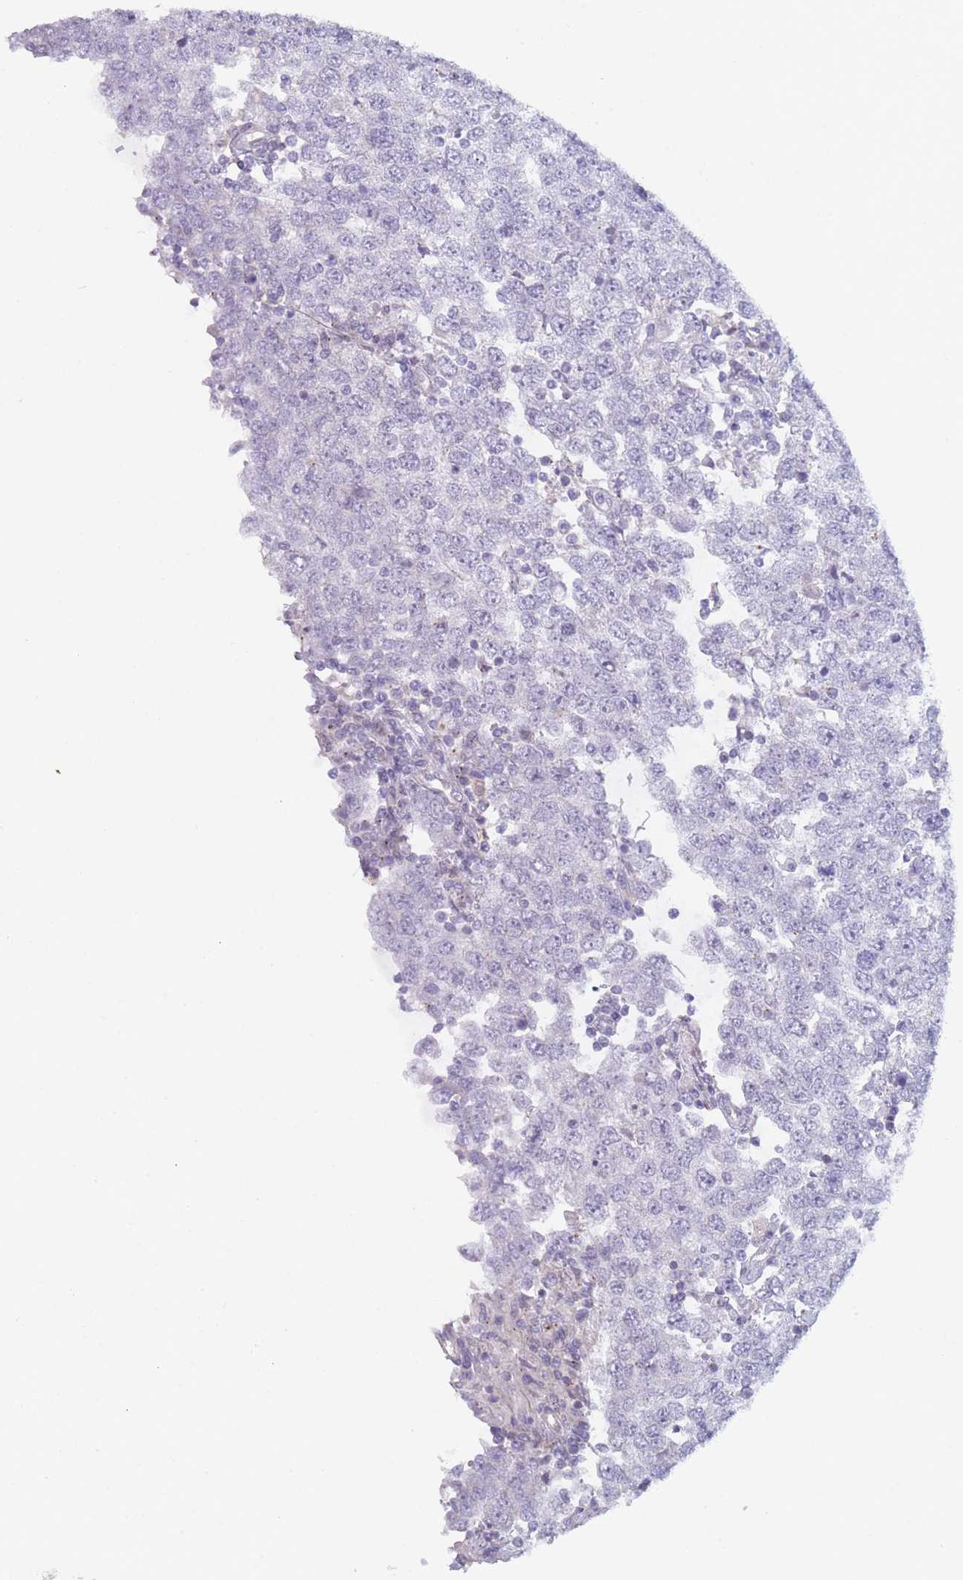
{"staining": {"intensity": "negative", "quantity": "none", "location": "none"}, "tissue": "testis cancer", "cell_type": "Tumor cells", "image_type": "cancer", "snomed": [{"axis": "morphology", "description": "Seminoma, NOS"}, {"axis": "morphology", "description": "Carcinoma, Embryonal, NOS"}, {"axis": "topography", "description": "Testis"}], "caption": "DAB (3,3'-diaminobenzidine) immunohistochemical staining of human testis embryonal carcinoma exhibits no significant expression in tumor cells.", "gene": "MRI1", "patient": {"sex": "male", "age": 28}}